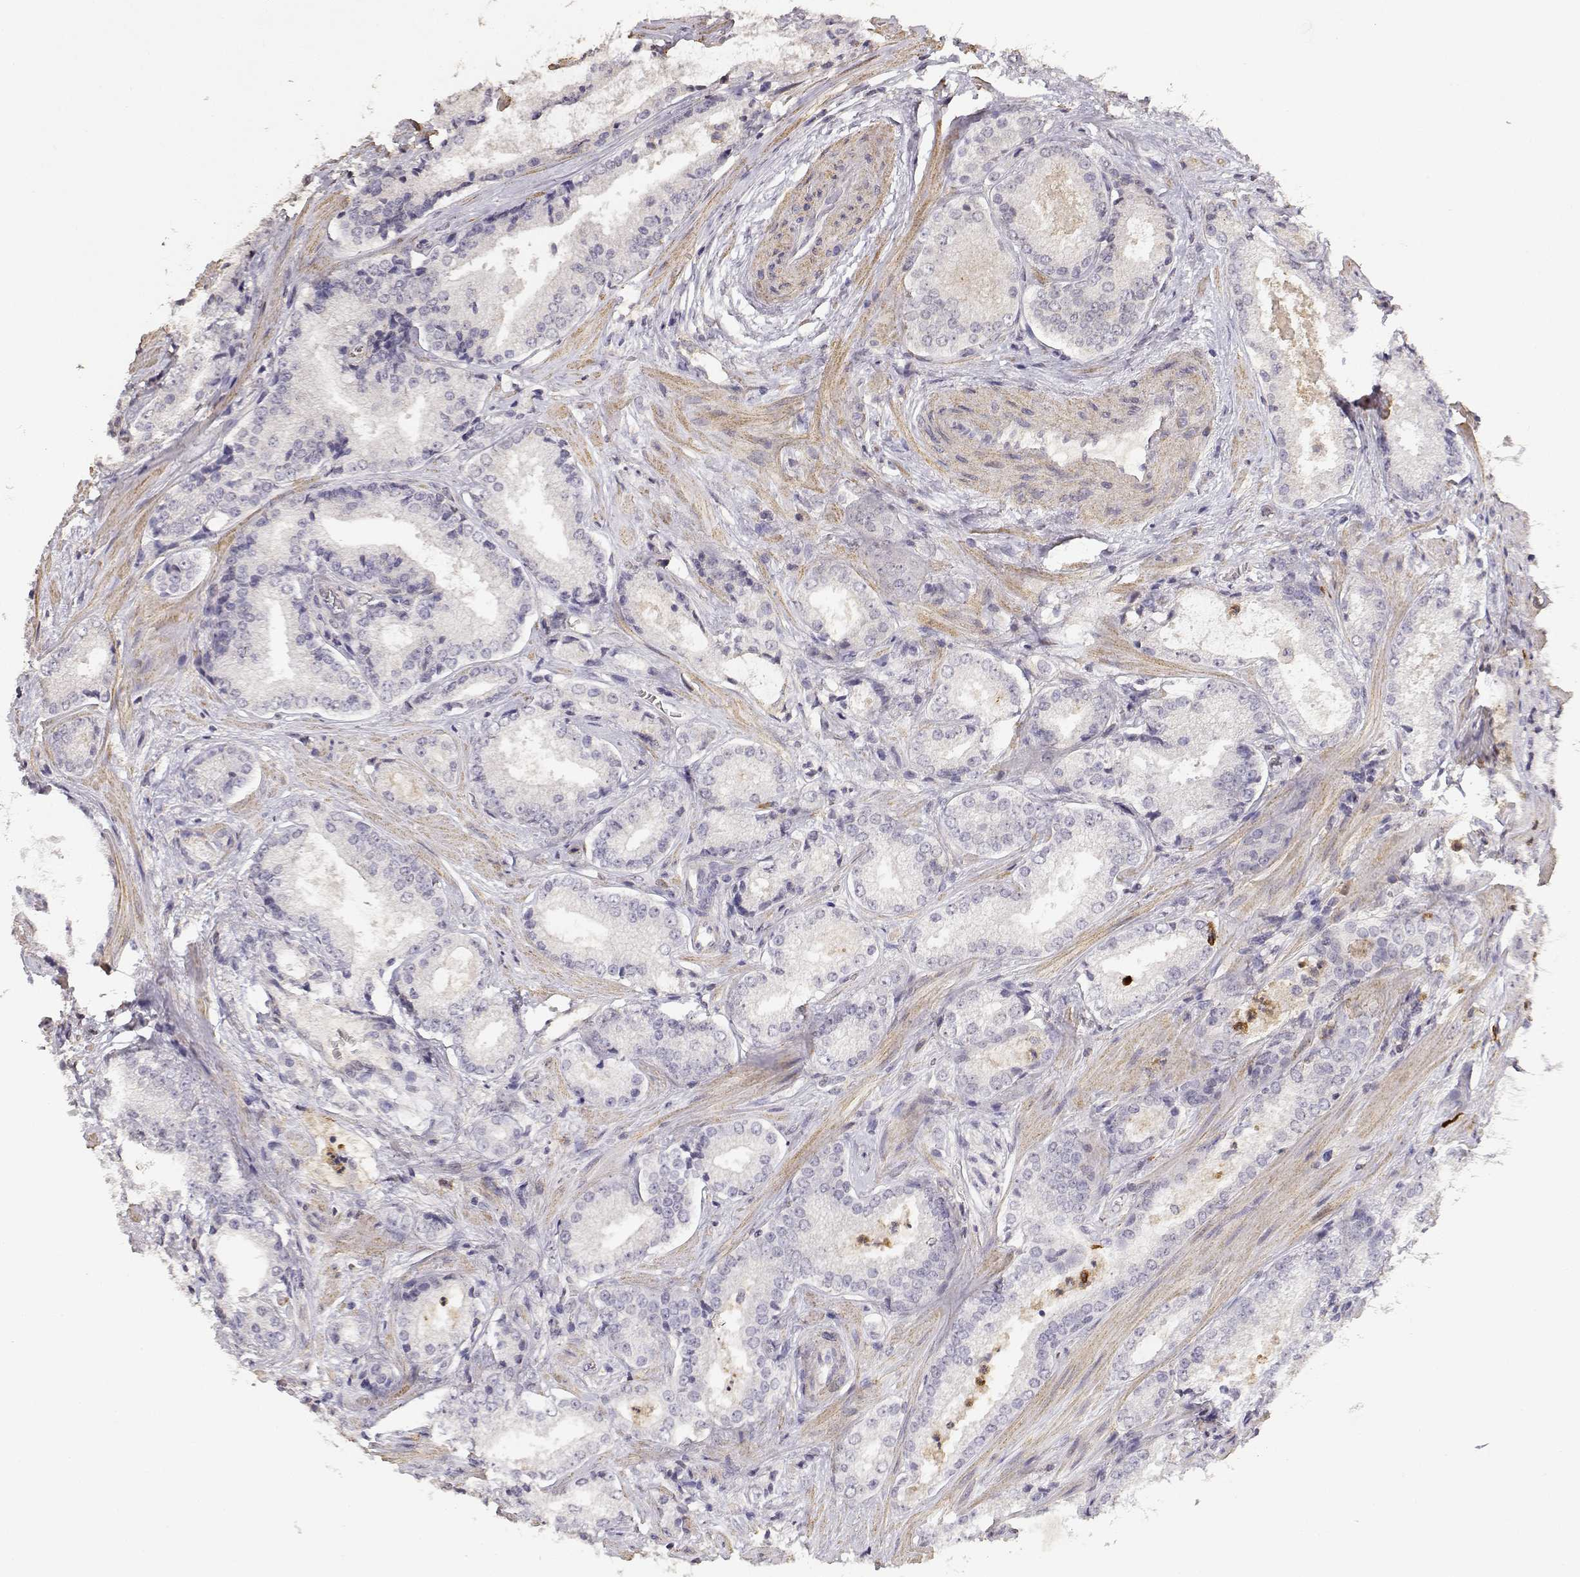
{"staining": {"intensity": "negative", "quantity": "none", "location": "none"}, "tissue": "prostate cancer", "cell_type": "Tumor cells", "image_type": "cancer", "snomed": [{"axis": "morphology", "description": "Adenocarcinoma, Low grade"}, {"axis": "topography", "description": "Prostate"}], "caption": "Tumor cells are negative for brown protein staining in low-grade adenocarcinoma (prostate).", "gene": "TNFRSF10C", "patient": {"sex": "male", "age": 56}}